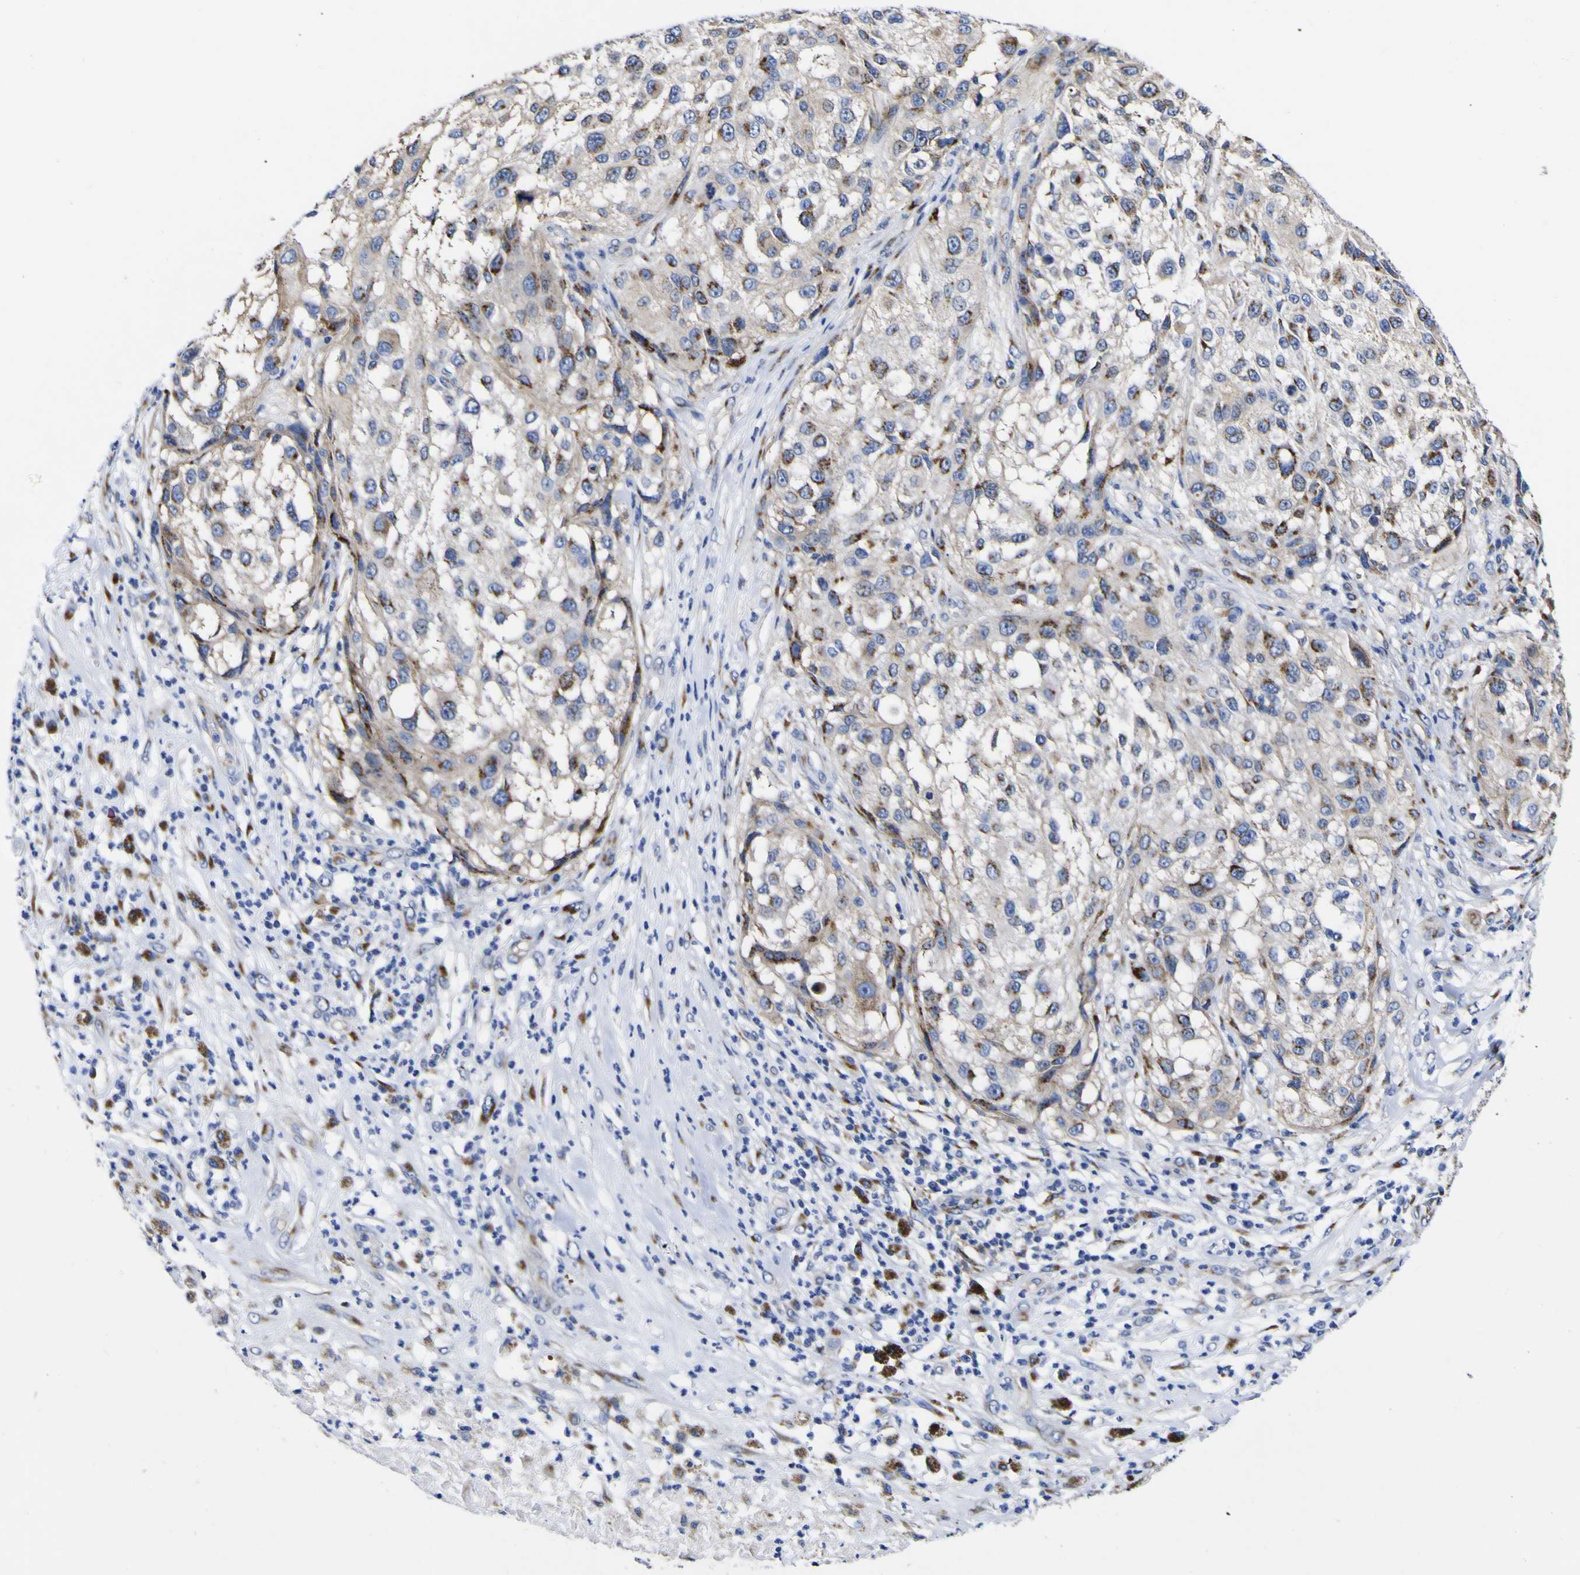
{"staining": {"intensity": "moderate", "quantity": "25%-75%", "location": "cytoplasmic/membranous"}, "tissue": "melanoma", "cell_type": "Tumor cells", "image_type": "cancer", "snomed": [{"axis": "morphology", "description": "Necrosis, NOS"}, {"axis": "morphology", "description": "Malignant melanoma, NOS"}, {"axis": "topography", "description": "Skin"}], "caption": "Immunohistochemistry micrograph of melanoma stained for a protein (brown), which exhibits medium levels of moderate cytoplasmic/membranous staining in approximately 25%-75% of tumor cells.", "gene": "GOLM1", "patient": {"sex": "female", "age": 87}}